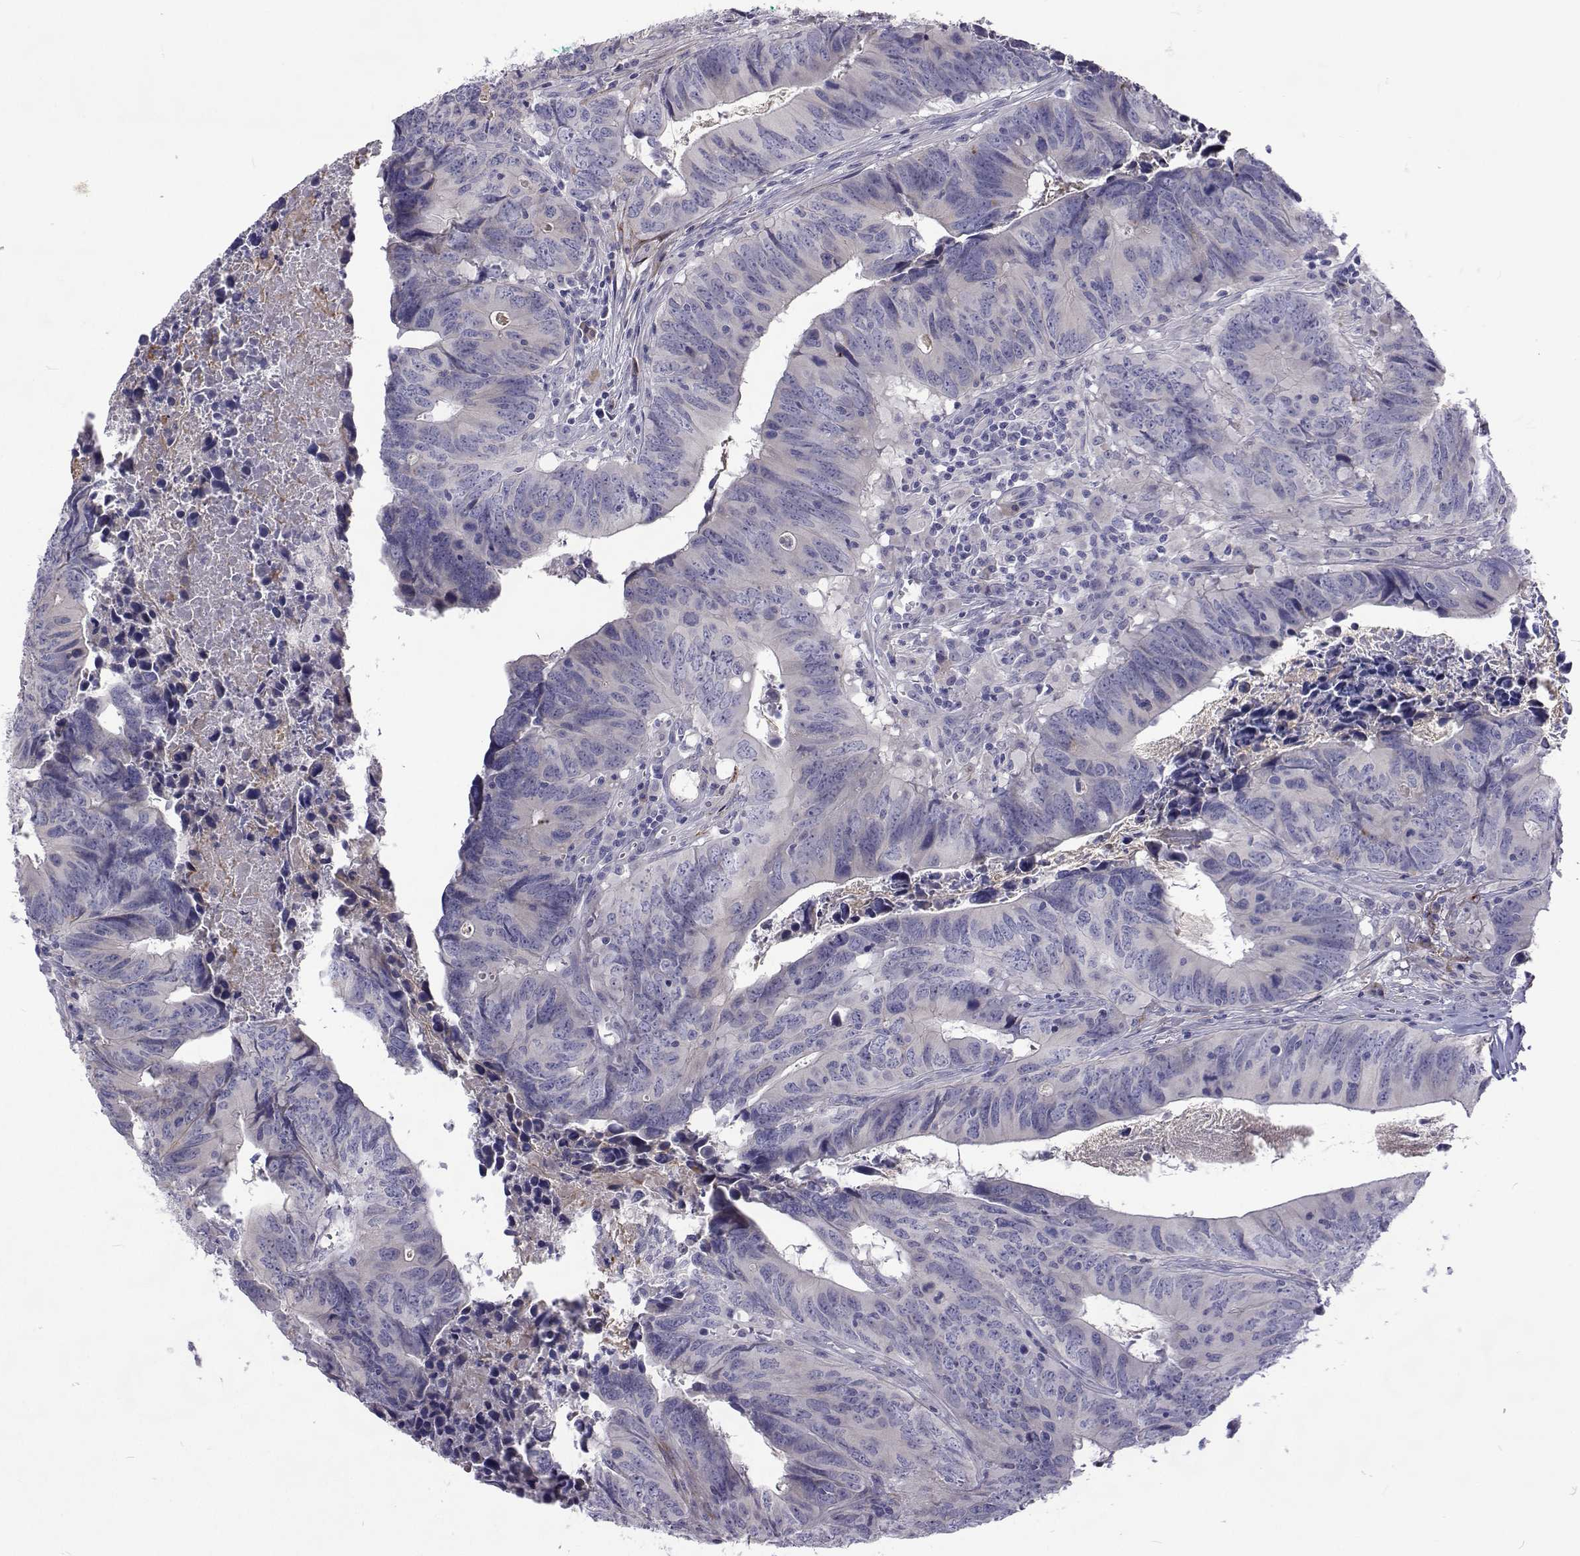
{"staining": {"intensity": "negative", "quantity": "none", "location": "none"}, "tissue": "colorectal cancer", "cell_type": "Tumor cells", "image_type": "cancer", "snomed": [{"axis": "morphology", "description": "Adenocarcinoma, NOS"}, {"axis": "topography", "description": "Colon"}], "caption": "An immunohistochemistry image of adenocarcinoma (colorectal) is shown. There is no staining in tumor cells of adenocarcinoma (colorectal).", "gene": "NPR3", "patient": {"sex": "female", "age": 82}}